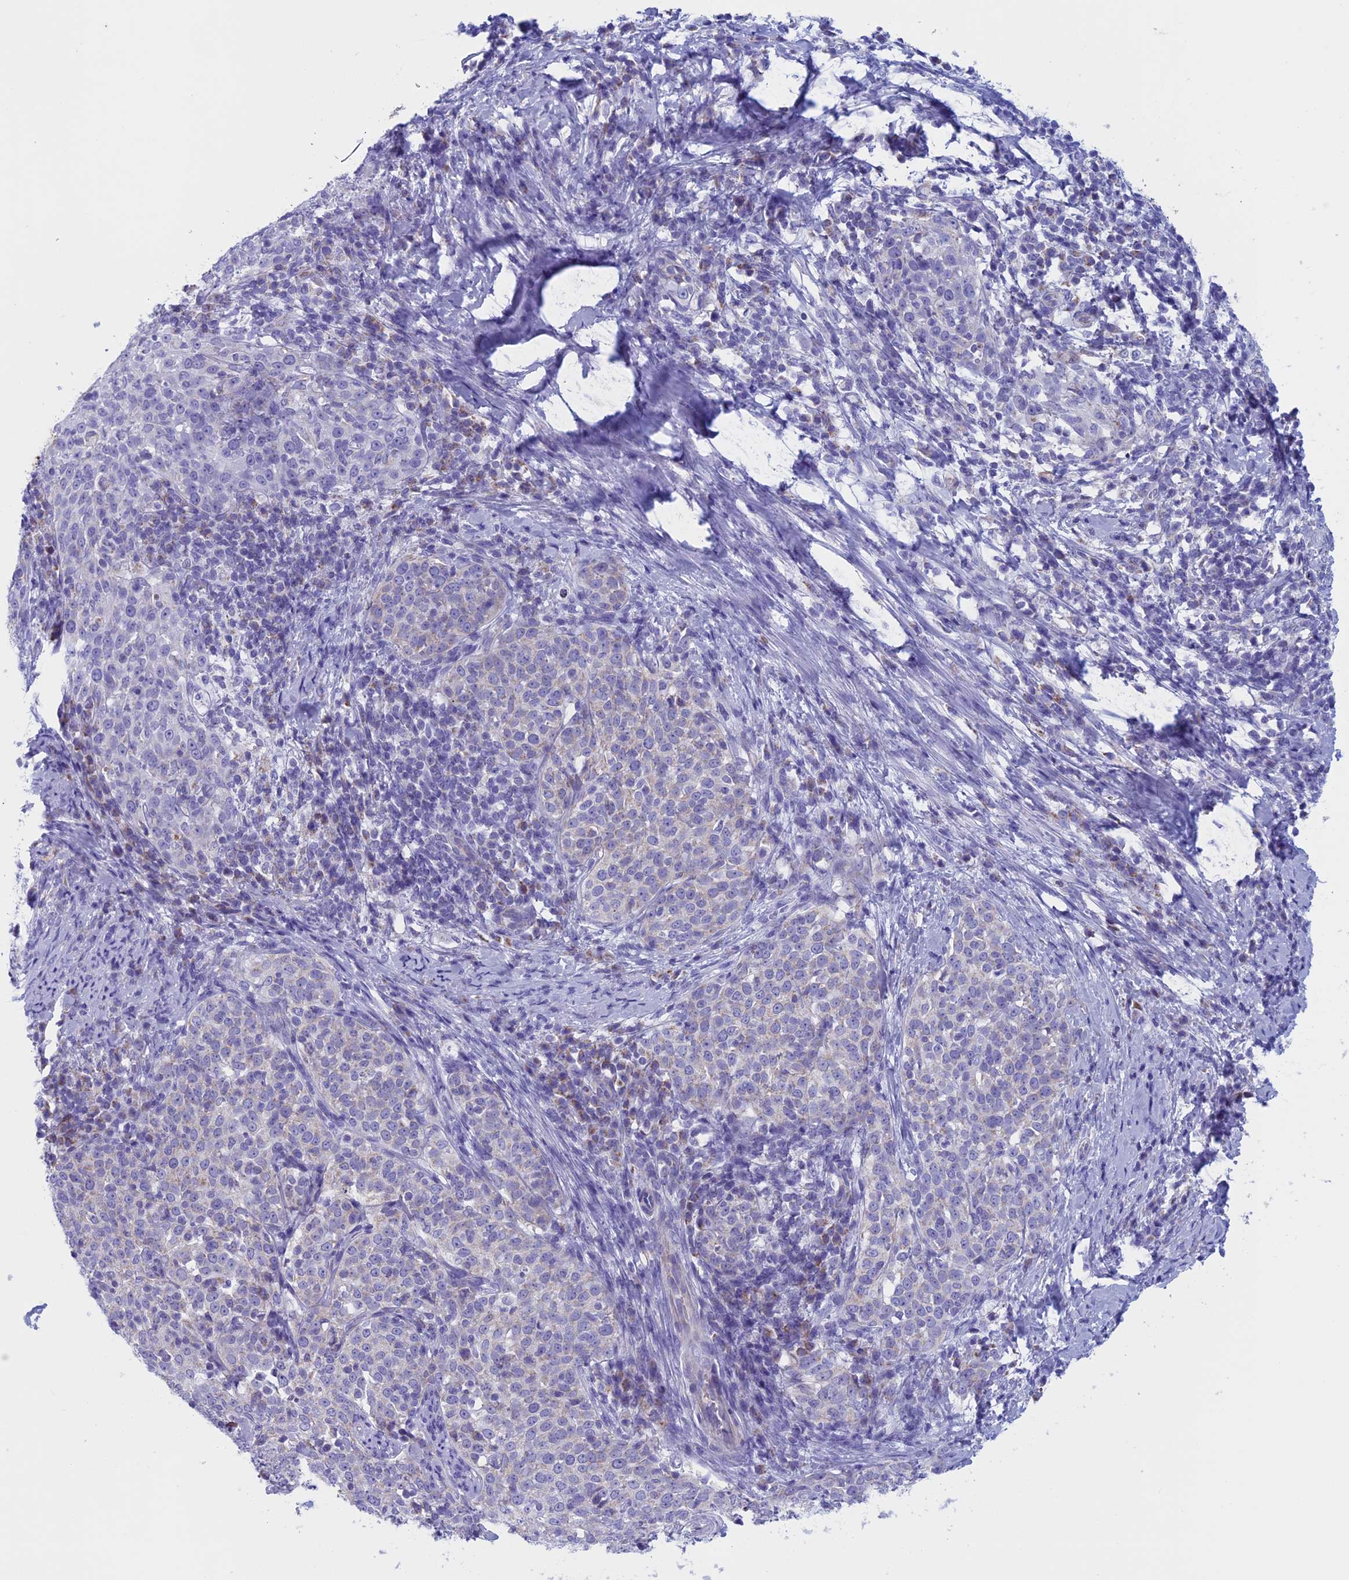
{"staining": {"intensity": "negative", "quantity": "none", "location": "none"}, "tissue": "cervical cancer", "cell_type": "Tumor cells", "image_type": "cancer", "snomed": [{"axis": "morphology", "description": "Squamous cell carcinoma, NOS"}, {"axis": "topography", "description": "Cervix"}], "caption": "Immunohistochemistry (IHC) photomicrograph of neoplastic tissue: human cervical cancer stained with DAB (3,3'-diaminobenzidine) shows no significant protein expression in tumor cells.", "gene": "NDUFB9", "patient": {"sex": "female", "age": 57}}